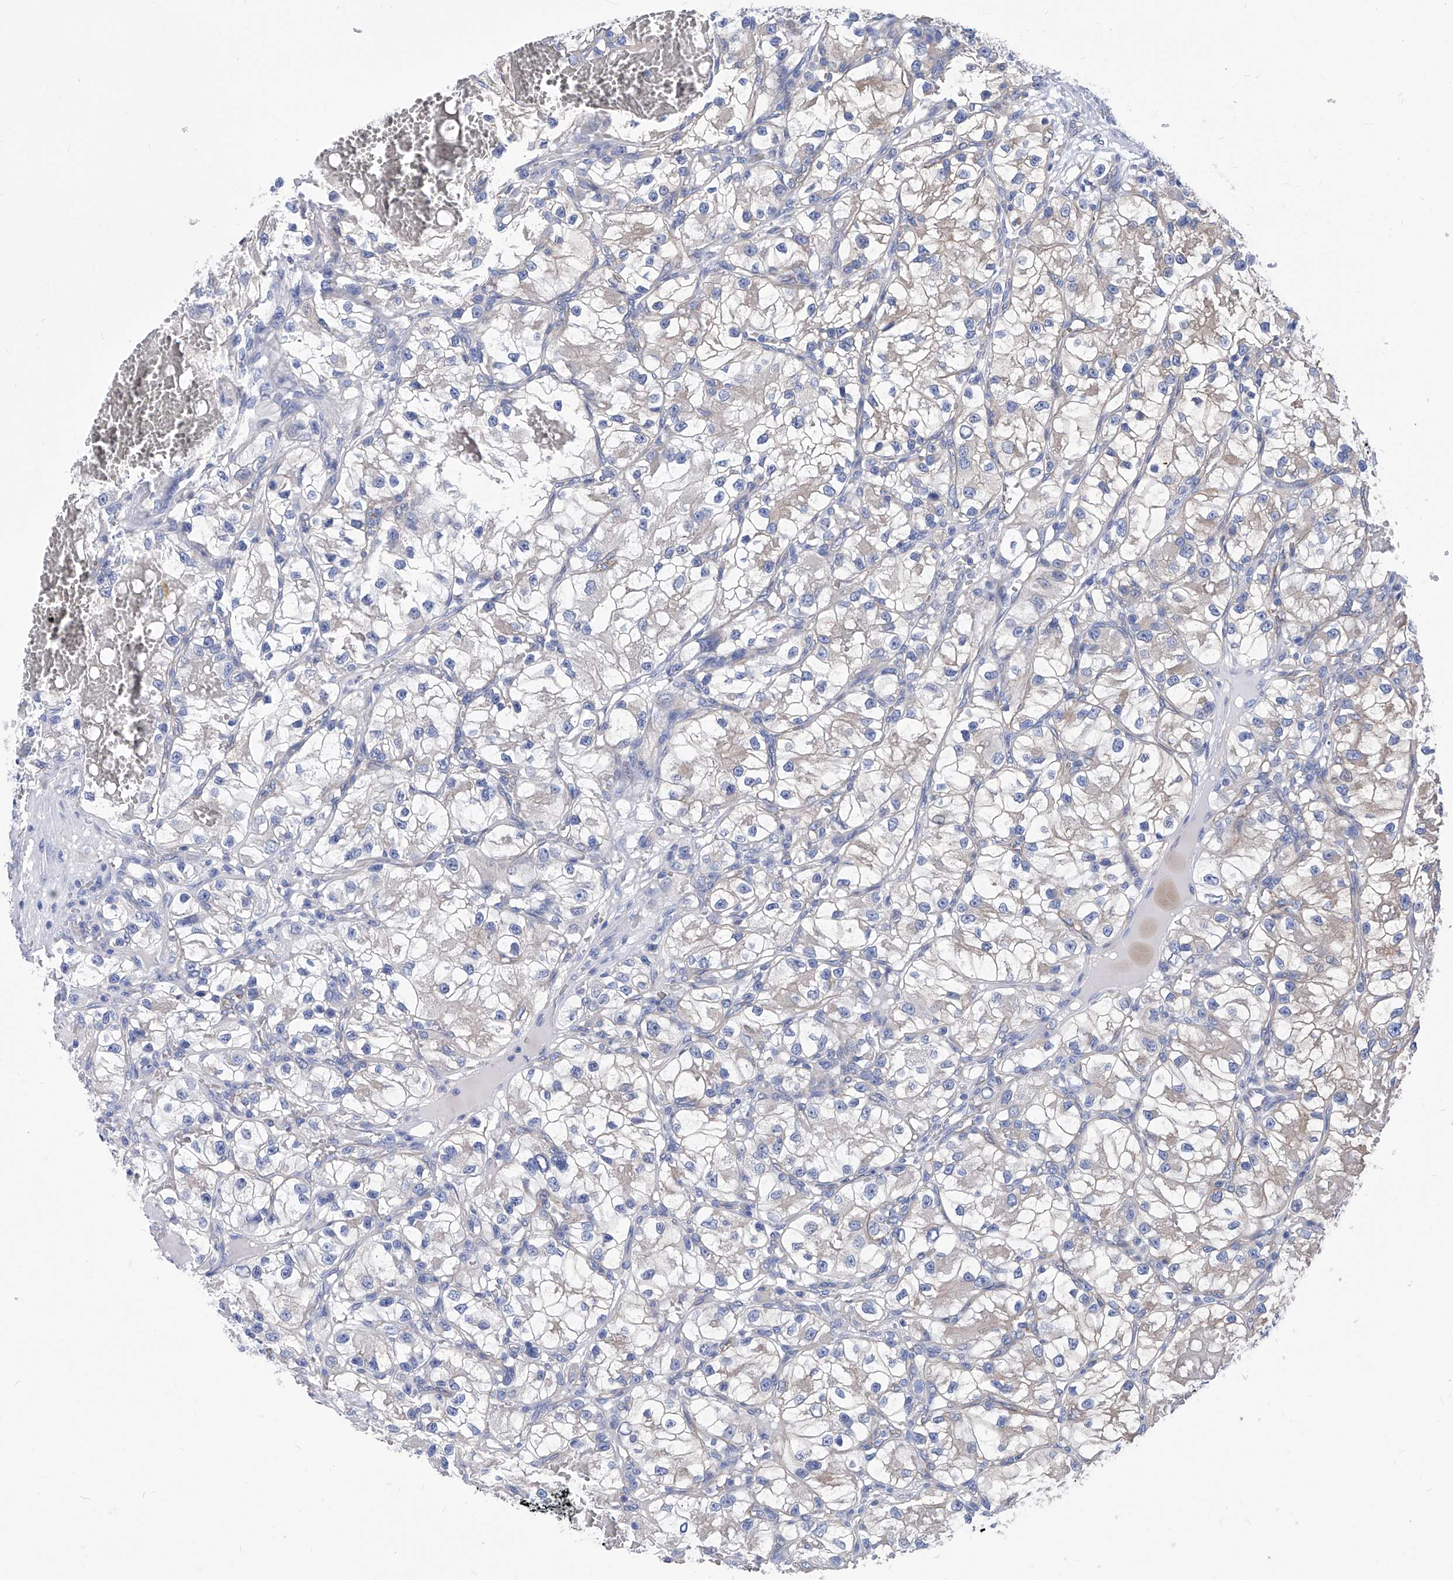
{"staining": {"intensity": "weak", "quantity": "<25%", "location": "cytoplasmic/membranous"}, "tissue": "renal cancer", "cell_type": "Tumor cells", "image_type": "cancer", "snomed": [{"axis": "morphology", "description": "Adenocarcinoma, NOS"}, {"axis": "topography", "description": "Kidney"}], "caption": "There is no significant positivity in tumor cells of renal cancer (adenocarcinoma).", "gene": "SMS", "patient": {"sex": "female", "age": 57}}